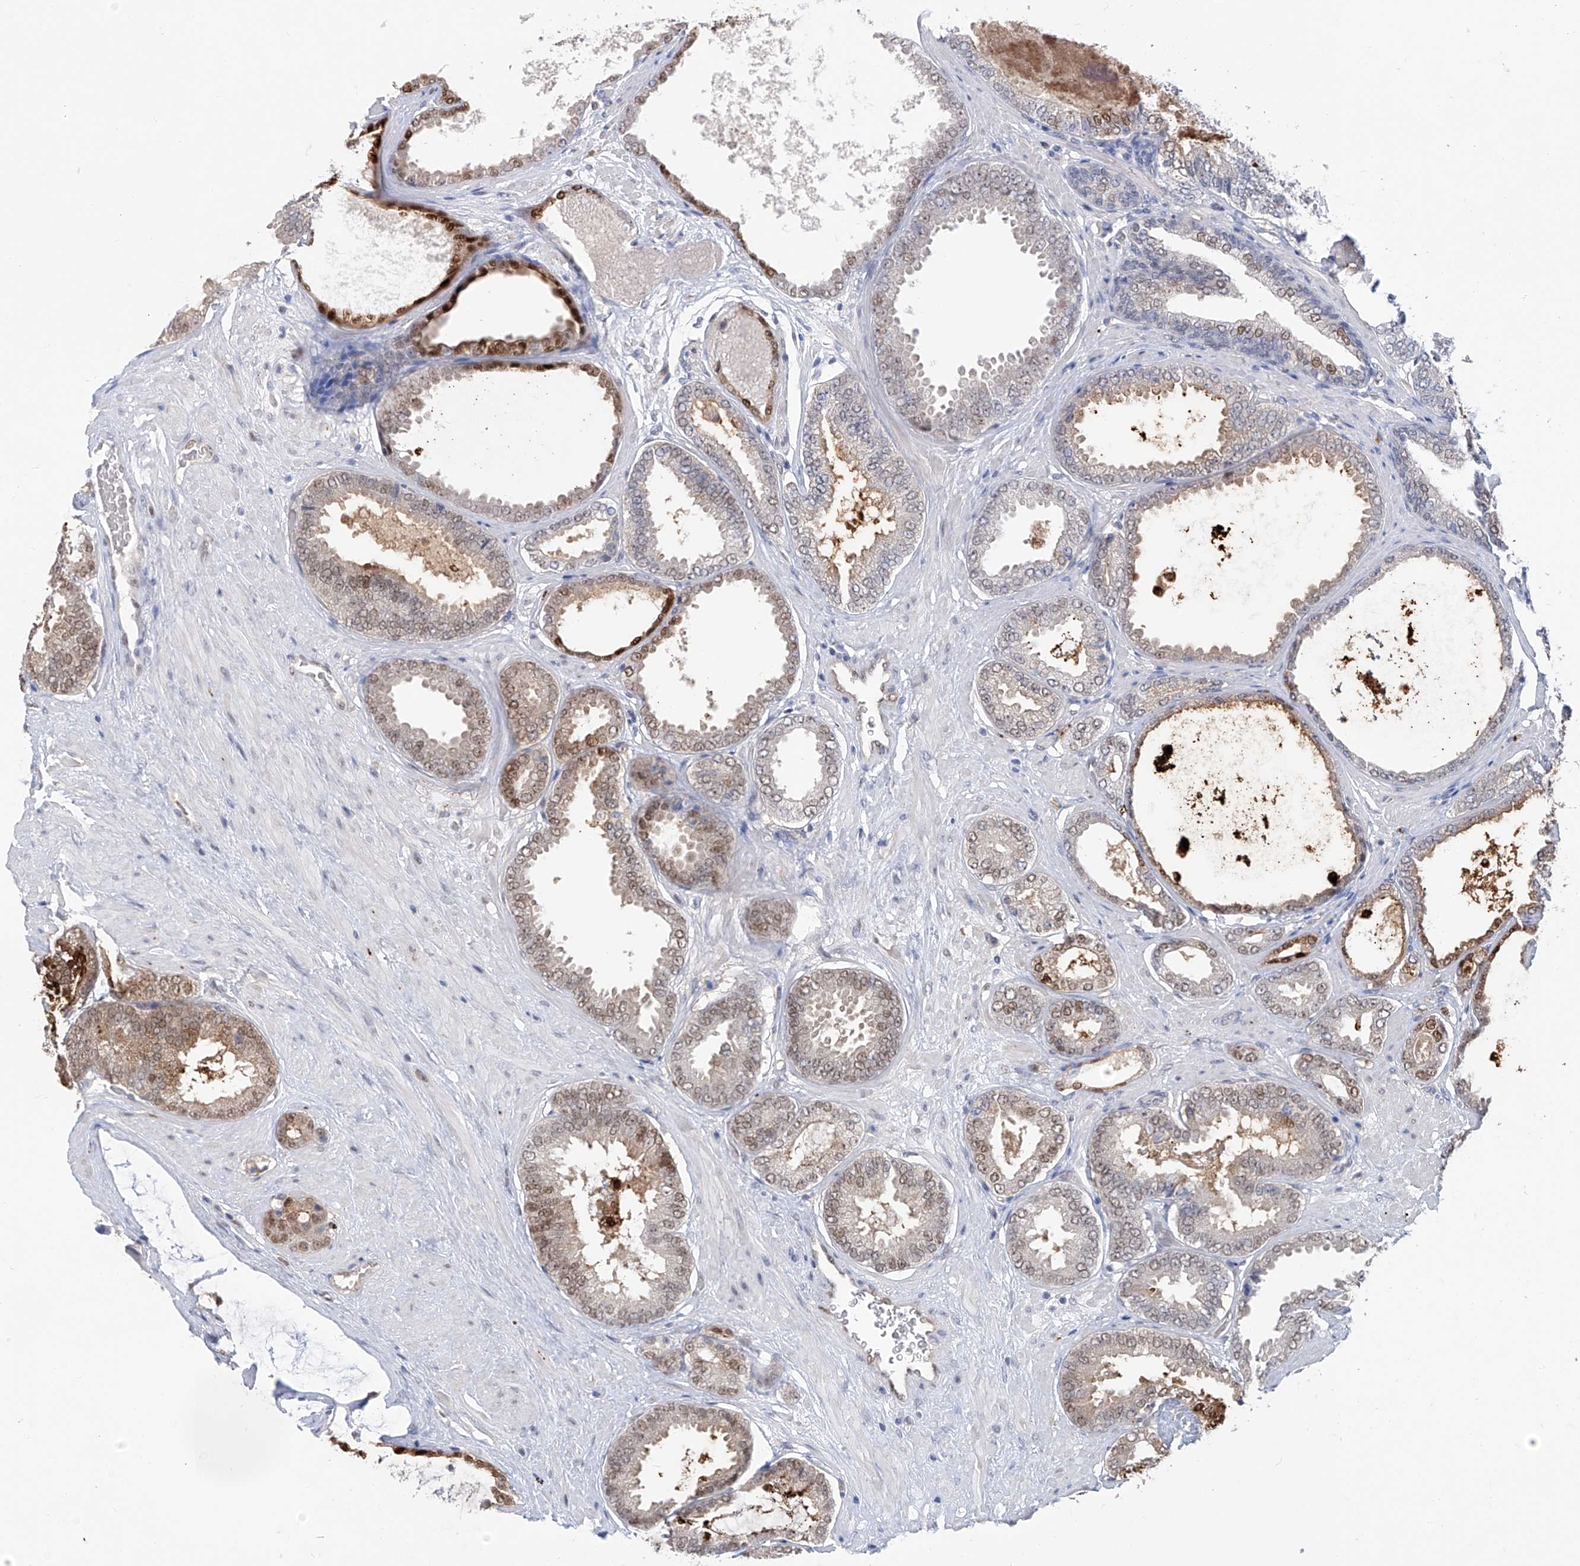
{"staining": {"intensity": "moderate", "quantity": "25%-75%", "location": "cytoplasmic/membranous,nuclear"}, "tissue": "prostate cancer", "cell_type": "Tumor cells", "image_type": "cancer", "snomed": [{"axis": "morphology", "description": "Adenocarcinoma, Low grade"}, {"axis": "topography", "description": "Prostate"}], "caption": "Tumor cells exhibit medium levels of moderate cytoplasmic/membranous and nuclear staining in approximately 25%-75% of cells in prostate cancer (adenocarcinoma (low-grade)). (Stains: DAB in brown, nuclei in blue, Microscopy: brightfield microscopy at high magnification).", "gene": "PHF20", "patient": {"sex": "male", "age": 71}}